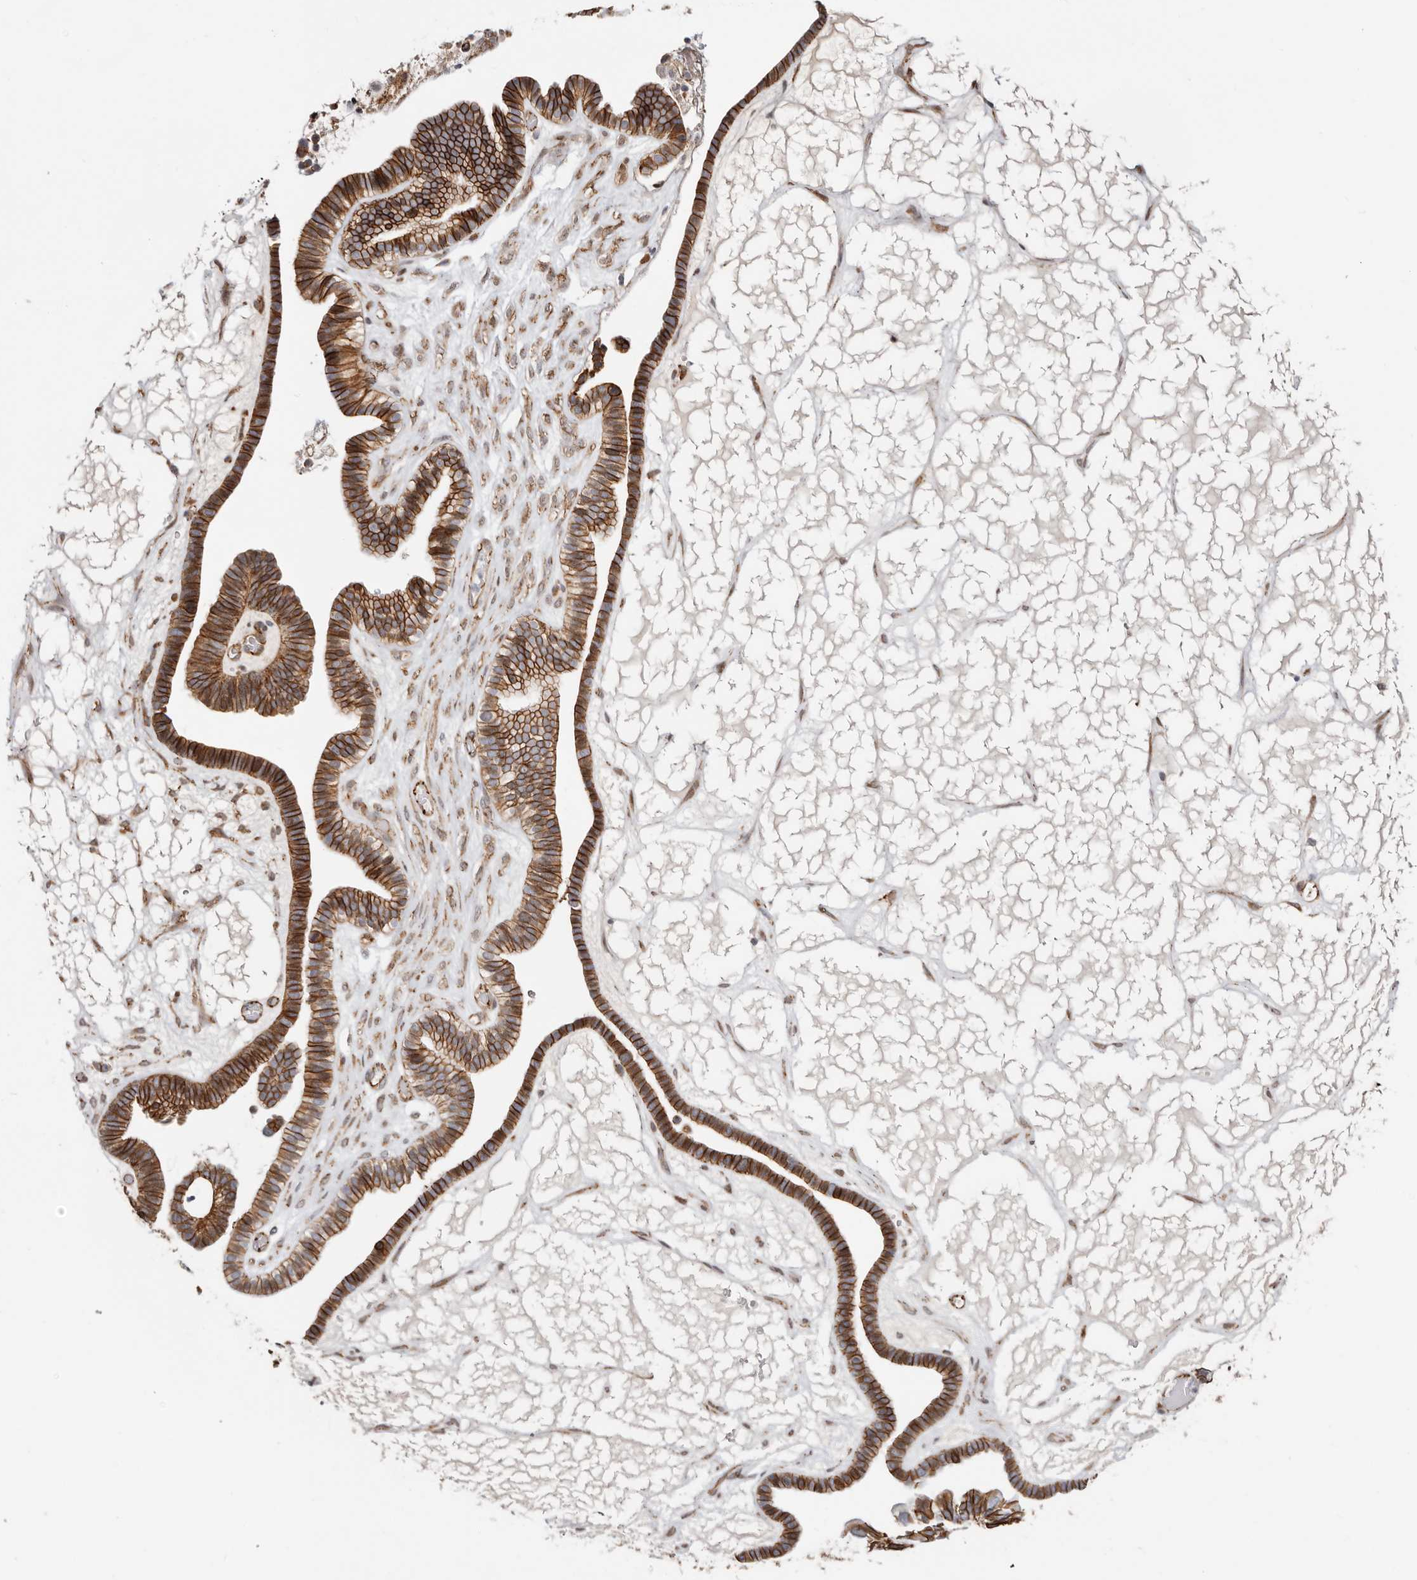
{"staining": {"intensity": "strong", "quantity": ">75%", "location": "cytoplasmic/membranous"}, "tissue": "ovarian cancer", "cell_type": "Tumor cells", "image_type": "cancer", "snomed": [{"axis": "morphology", "description": "Cystadenocarcinoma, serous, NOS"}, {"axis": "topography", "description": "Ovary"}], "caption": "Ovarian serous cystadenocarcinoma stained with a brown dye displays strong cytoplasmic/membranous positive staining in approximately >75% of tumor cells.", "gene": "CTNNB1", "patient": {"sex": "female", "age": 56}}